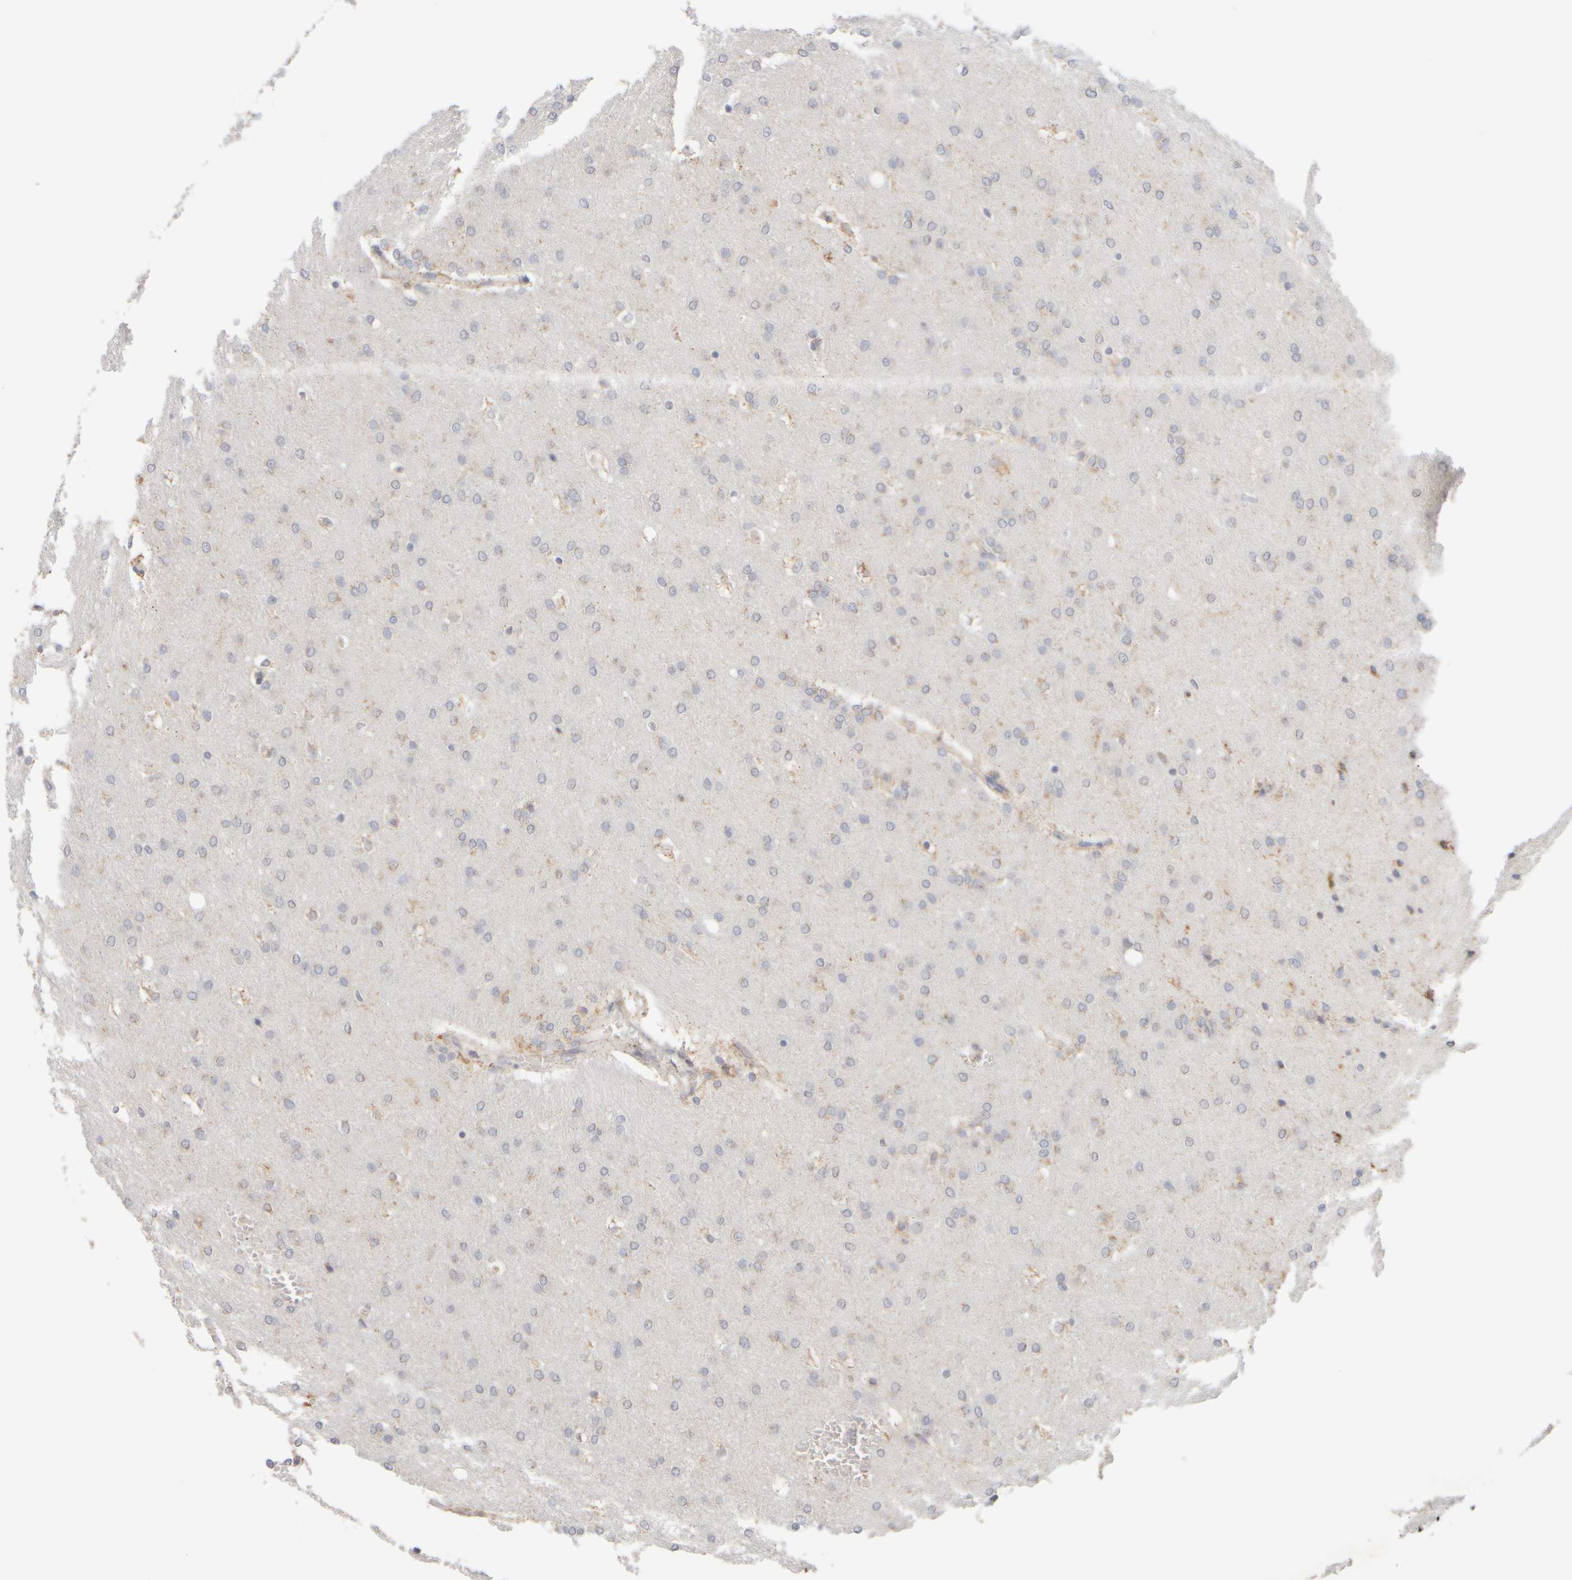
{"staining": {"intensity": "negative", "quantity": "none", "location": "none"}, "tissue": "glioma", "cell_type": "Tumor cells", "image_type": "cancer", "snomed": [{"axis": "morphology", "description": "Glioma, malignant, Low grade"}, {"axis": "topography", "description": "Brain"}], "caption": "Tumor cells show no significant protein staining in glioma.", "gene": "ZNF112", "patient": {"sex": "female", "age": 37}}